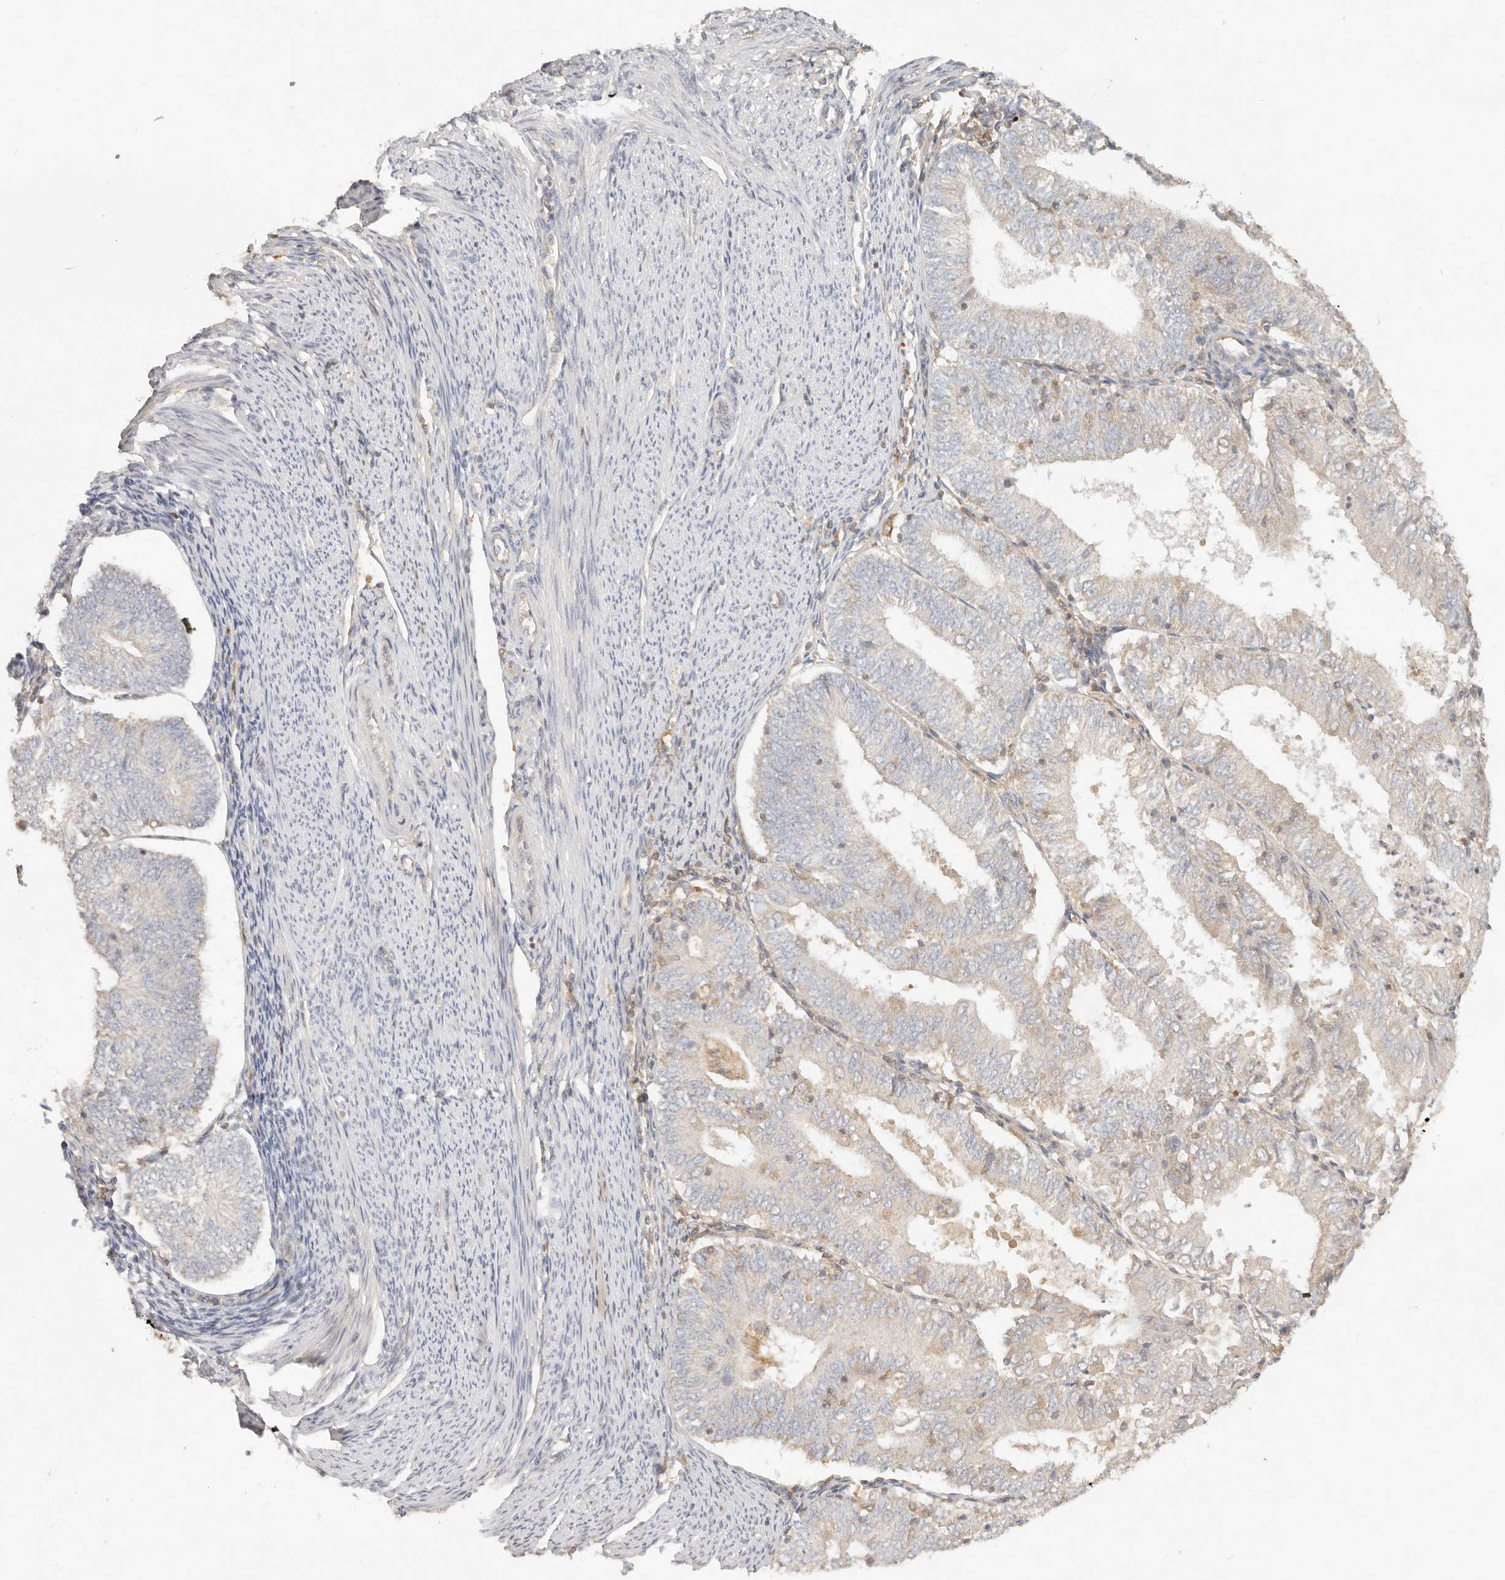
{"staining": {"intensity": "negative", "quantity": "none", "location": "none"}, "tissue": "endometrial cancer", "cell_type": "Tumor cells", "image_type": "cancer", "snomed": [{"axis": "morphology", "description": "Adenocarcinoma, NOS"}, {"axis": "topography", "description": "Endometrium"}], "caption": "There is no significant staining in tumor cells of endometrial cancer (adenocarcinoma). Nuclei are stained in blue.", "gene": "NECAP2", "patient": {"sex": "female", "age": 57}}